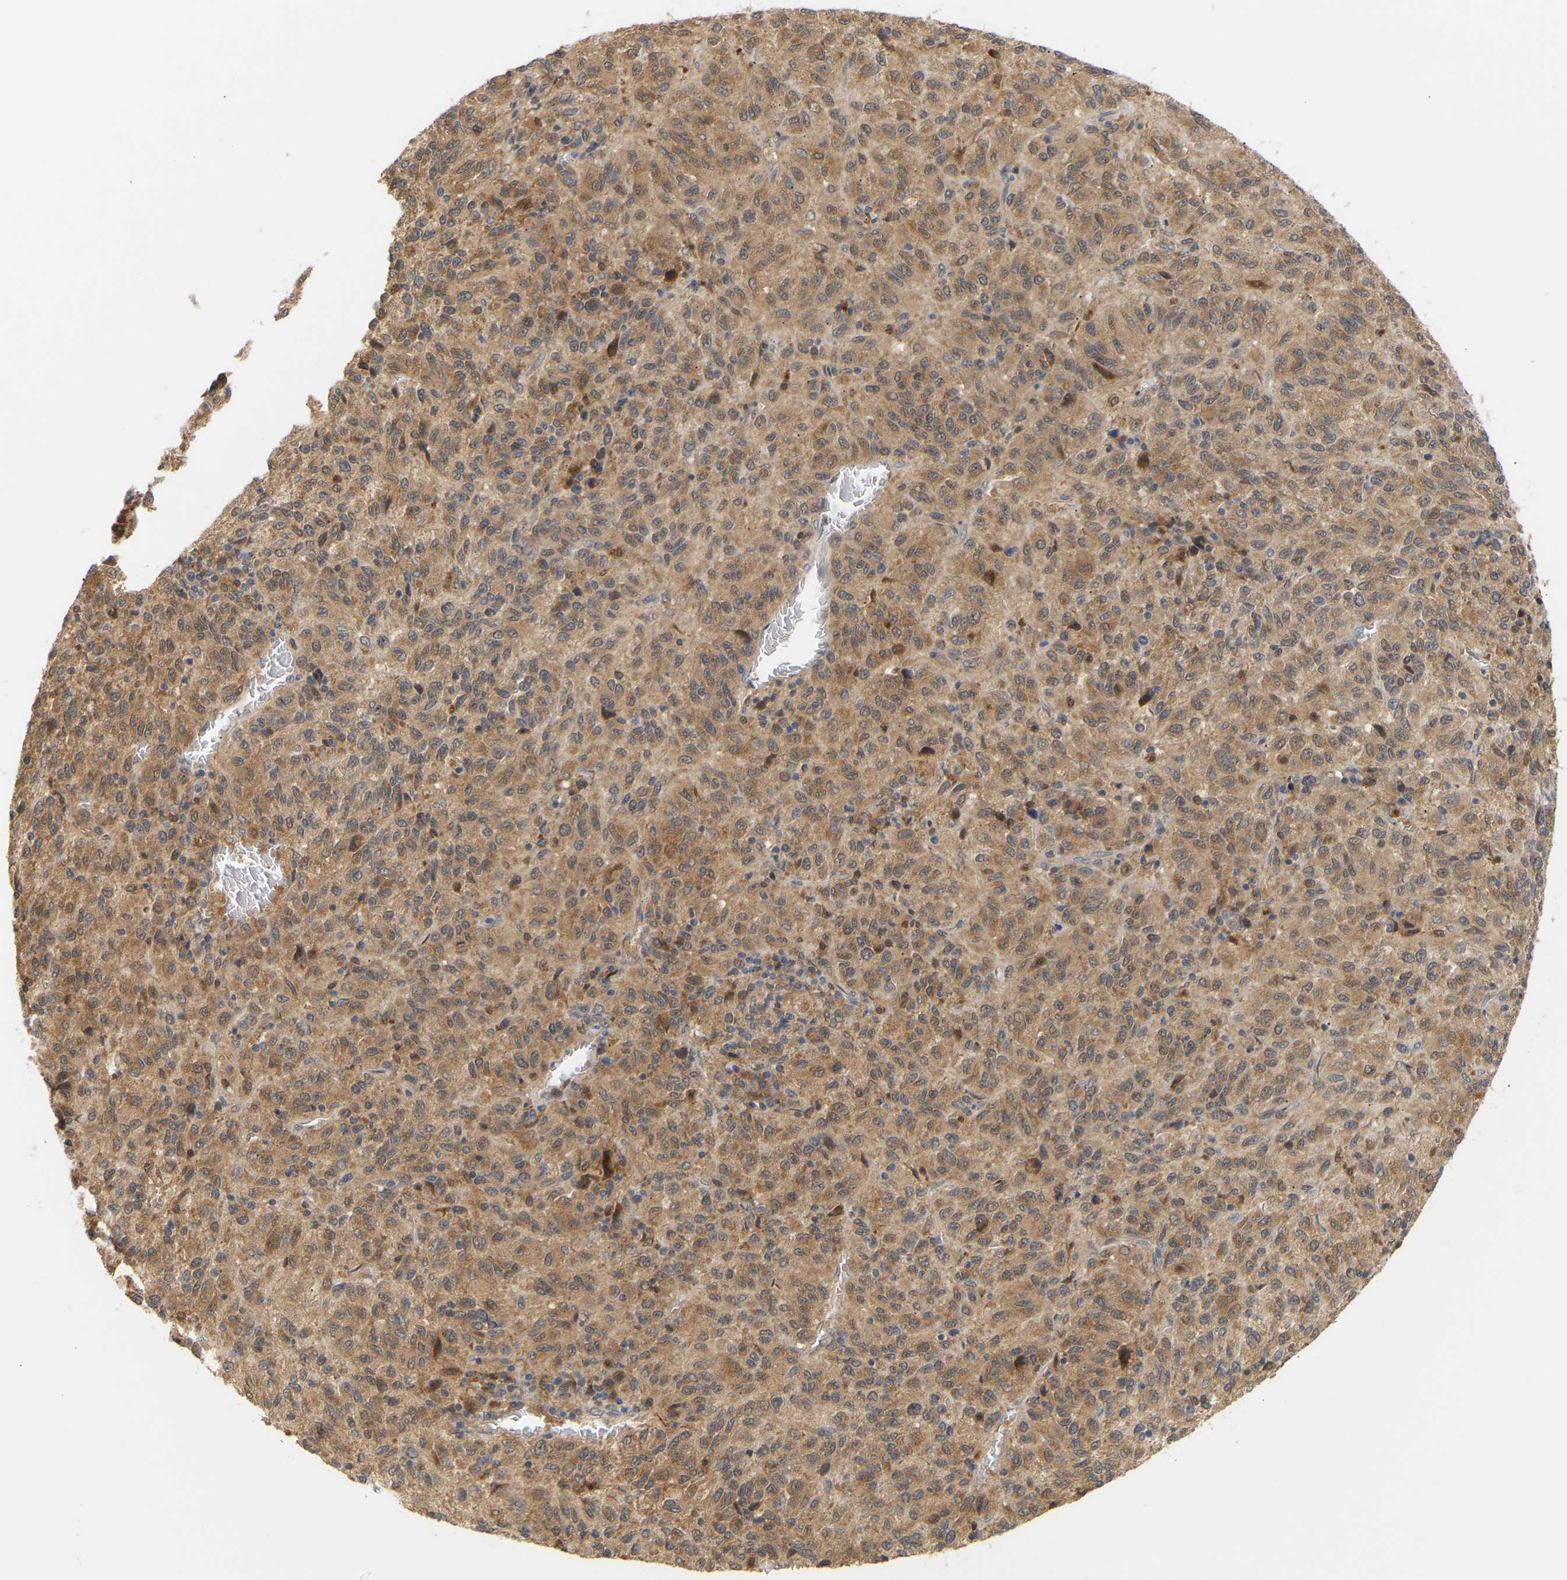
{"staining": {"intensity": "moderate", "quantity": ">75%", "location": "cytoplasmic/membranous"}, "tissue": "melanoma", "cell_type": "Tumor cells", "image_type": "cancer", "snomed": [{"axis": "morphology", "description": "Malignant melanoma, Metastatic site"}, {"axis": "topography", "description": "Lung"}], "caption": "IHC of human malignant melanoma (metastatic site) demonstrates medium levels of moderate cytoplasmic/membranous staining in about >75% of tumor cells.", "gene": "TPMT", "patient": {"sex": "male", "age": 64}}